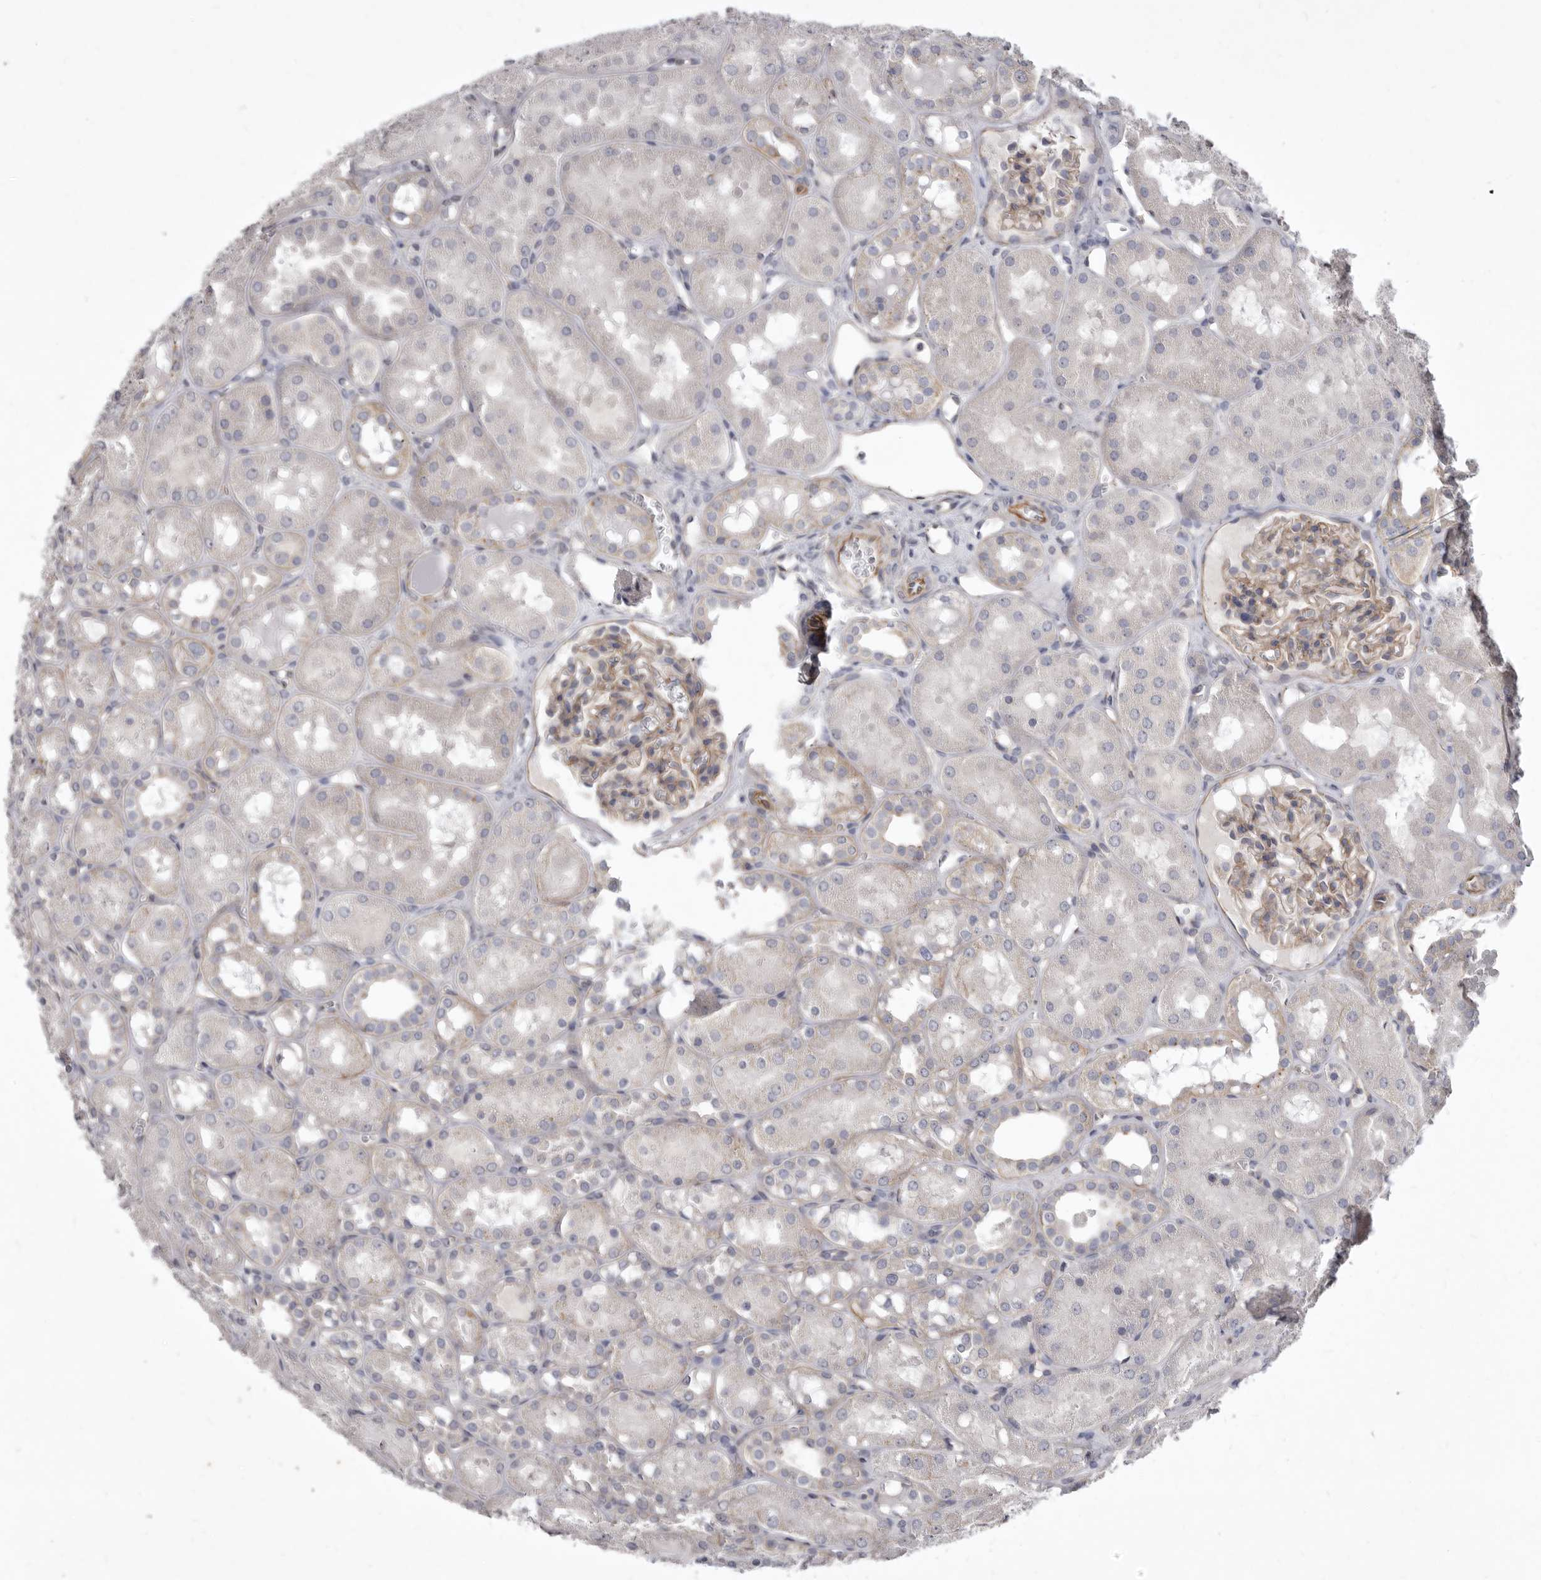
{"staining": {"intensity": "moderate", "quantity": ">75%", "location": "cytoplasmic/membranous"}, "tissue": "kidney", "cell_type": "Cells in glomeruli", "image_type": "normal", "snomed": [{"axis": "morphology", "description": "Normal tissue, NOS"}, {"axis": "topography", "description": "Kidney"}], "caption": "Immunohistochemical staining of benign human kidney reveals moderate cytoplasmic/membranous protein positivity in about >75% of cells in glomeruli. (IHC, brightfield microscopy, high magnification).", "gene": "P2RX6", "patient": {"sex": "male", "age": 16}}